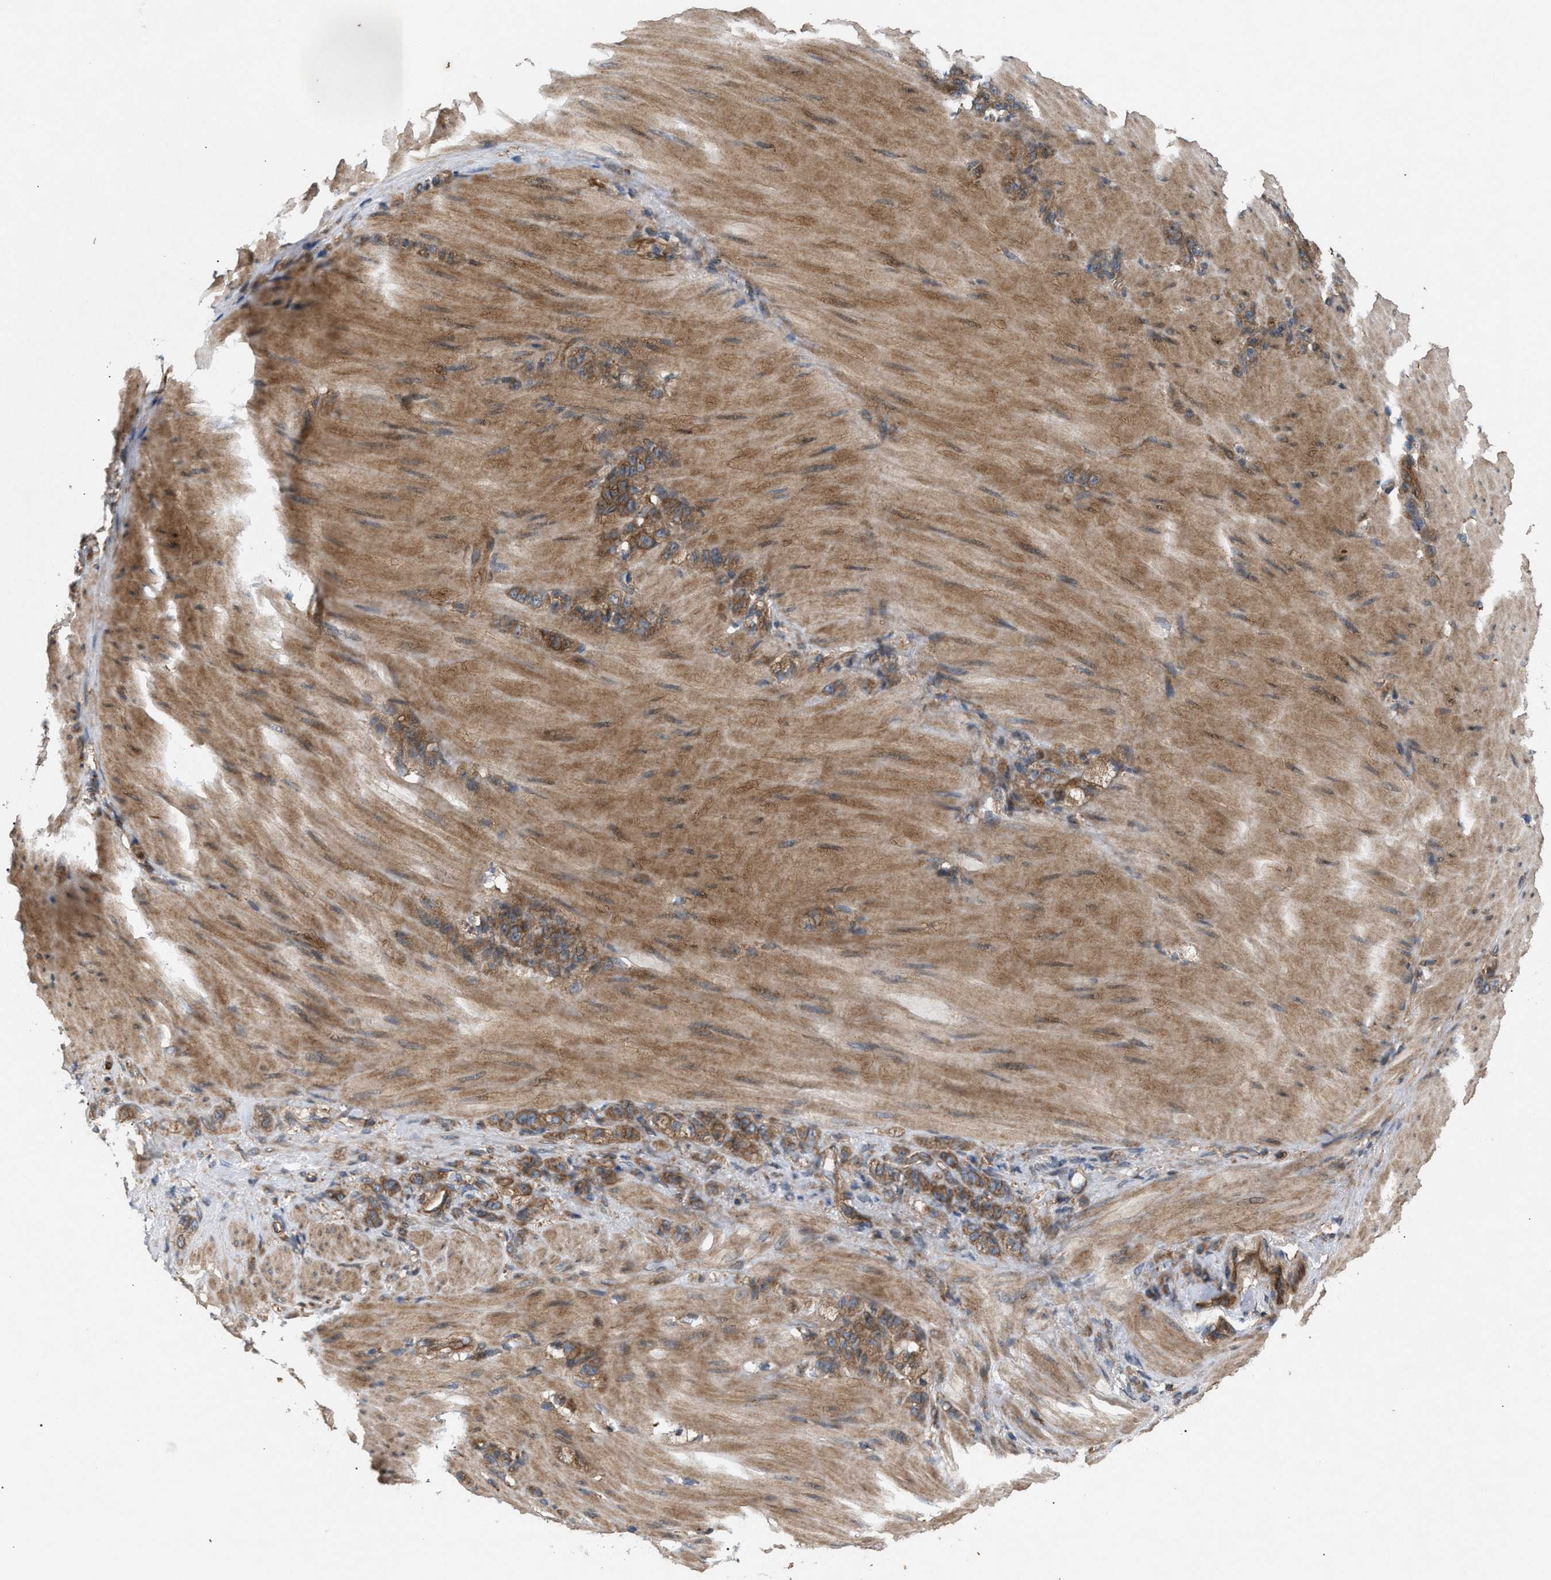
{"staining": {"intensity": "moderate", "quantity": ">75%", "location": "cytoplasmic/membranous"}, "tissue": "stomach cancer", "cell_type": "Tumor cells", "image_type": "cancer", "snomed": [{"axis": "morphology", "description": "Normal tissue, NOS"}, {"axis": "morphology", "description": "Adenocarcinoma, NOS"}, {"axis": "topography", "description": "Stomach"}], "caption": "A micrograph showing moderate cytoplasmic/membranous expression in approximately >75% of tumor cells in stomach cancer (adenocarcinoma), as visualized by brown immunohistochemical staining.", "gene": "GCC1", "patient": {"sex": "male", "age": 82}}